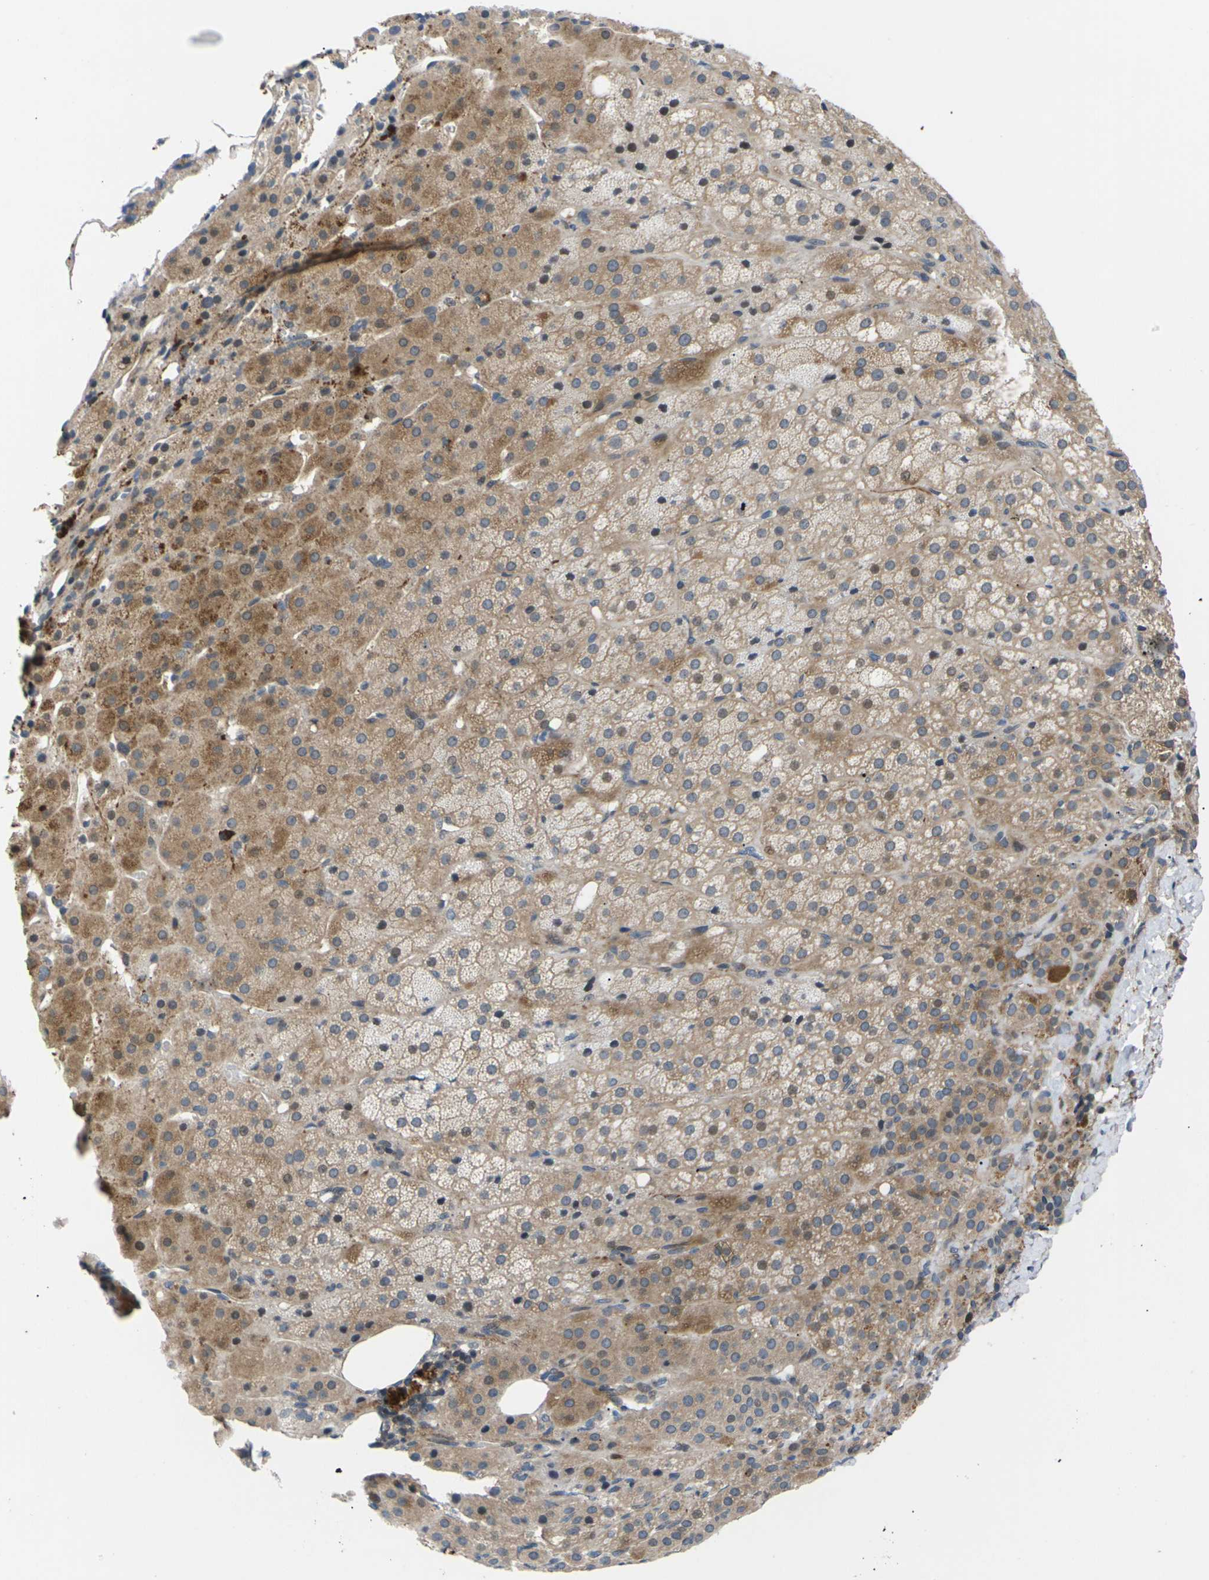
{"staining": {"intensity": "moderate", "quantity": ">75%", "location": "cytoplasmic/membranous"}, "tissue": "adrenal gland", "cell_type": "Glandular cells", "image_type": "normal", "snomed": [{"axis": "morphology", "description": "Normal tissue, NOS"}, {"axis": "topography", "description": "Adrenal gland"}], "caption": "A high-resolution histopathology image shows immunohistochemistry (IHC) staining of normal adrenal gland, which exhibits moderate cytoplasmic/membranous positivity in about >75% of glandular cells. (Stains: DAB (3,3'-diaminobenzidine) in brown, nuclei in blue, Microscopy: brightfield microscopy at high magnification).", "gene": "RPS6KA3", "patient": {"sex": "female", "age": 57}}